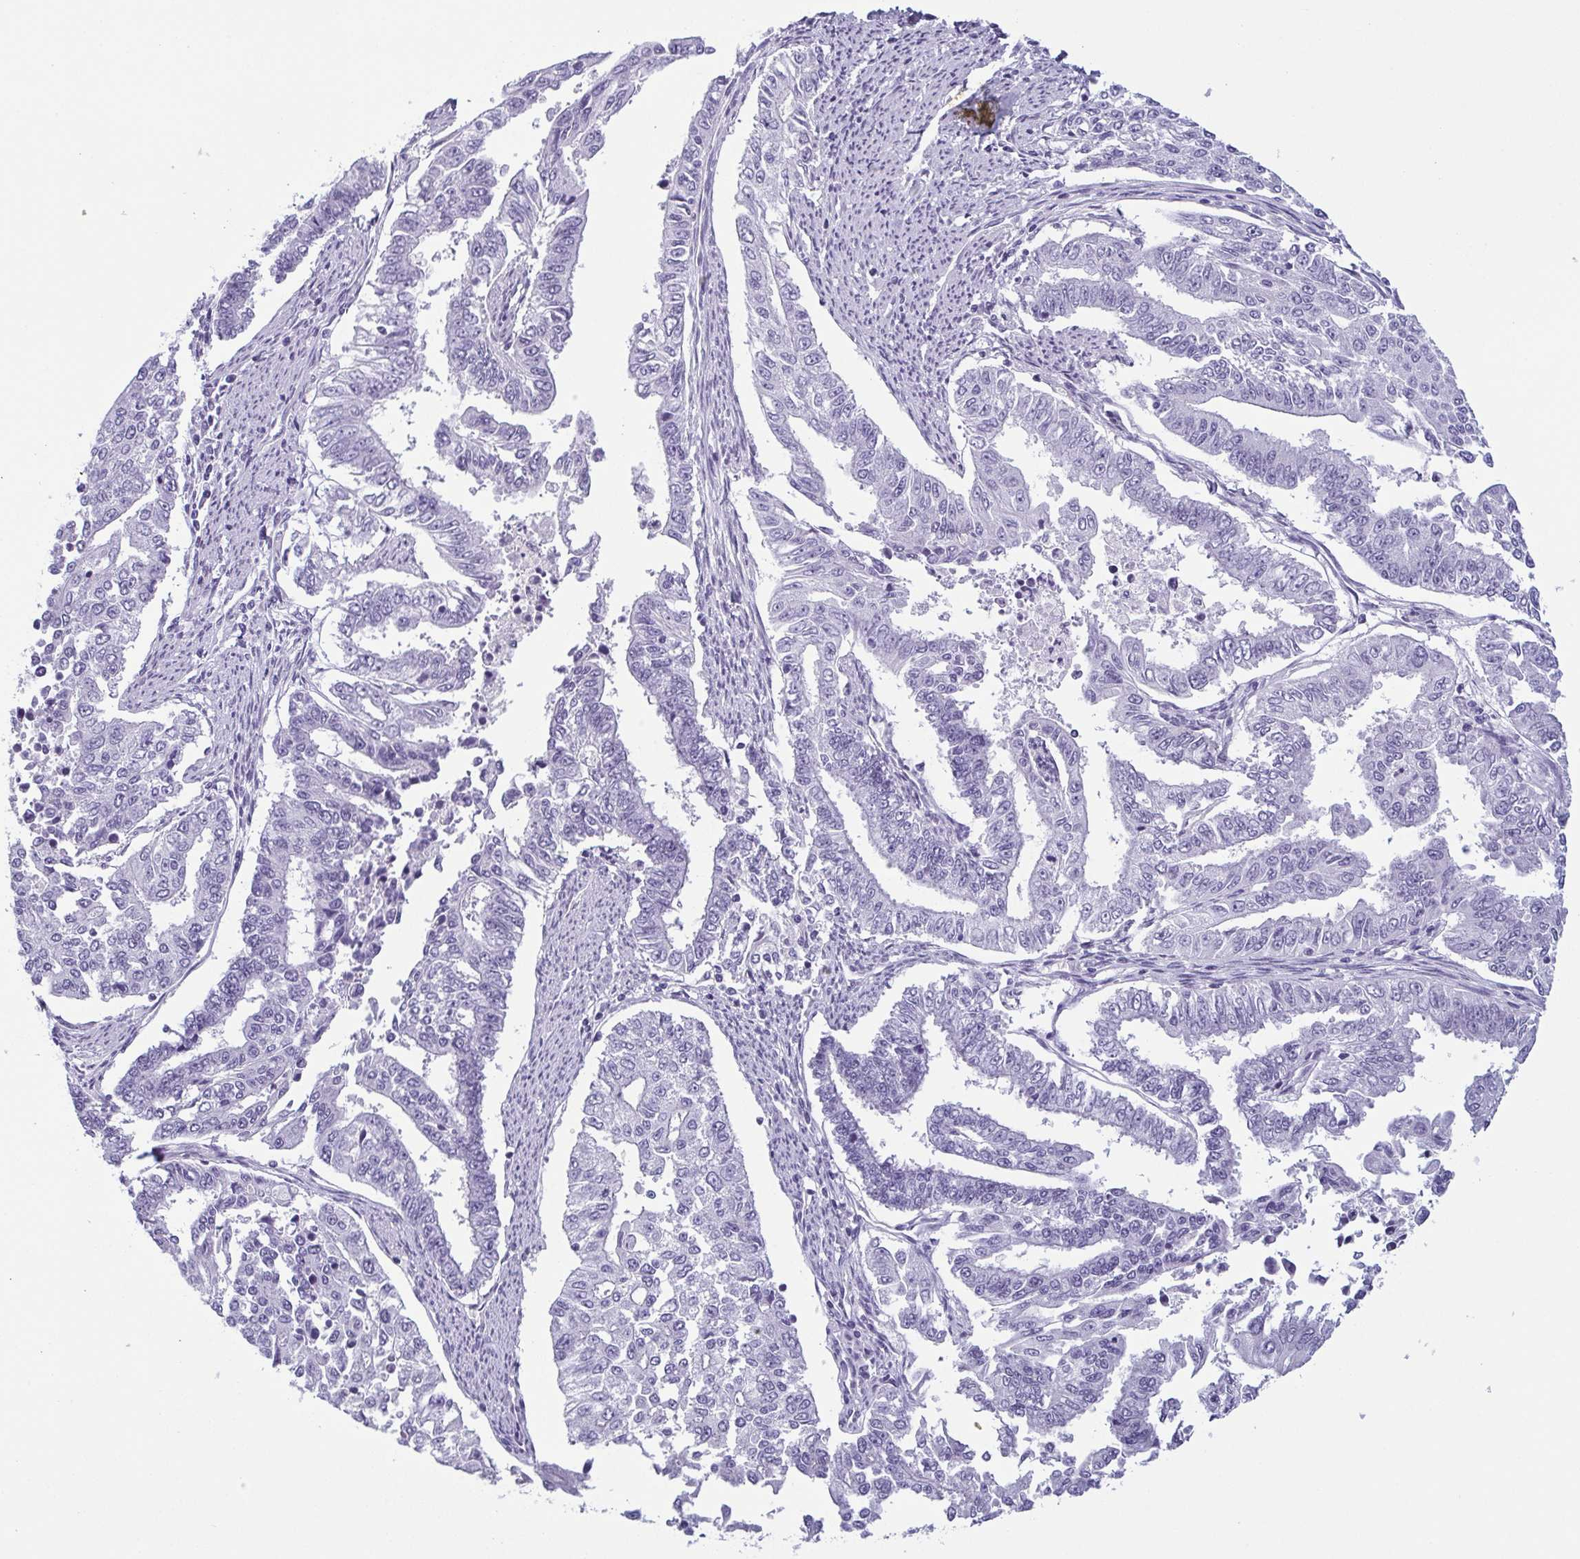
{"staining": {"intensity": "negative", "quantity": "none", "location": "none"}, "tissue": "endometrial cancer", "cell_type": "Tumor cells", "image_type": "cancer", "snomed": [{"axis": "morphology", "description": "Adenocarcinoma, NOS"}, {"axis": "topography", "description": "Uterus"}], "caption": "Adenocarcinoma (endometrial) was stained to show a protein in brown. There is no significant positivity in tumor cells.", "gene": "KRT78", "patient": {"sex": "female", "age": 59}}